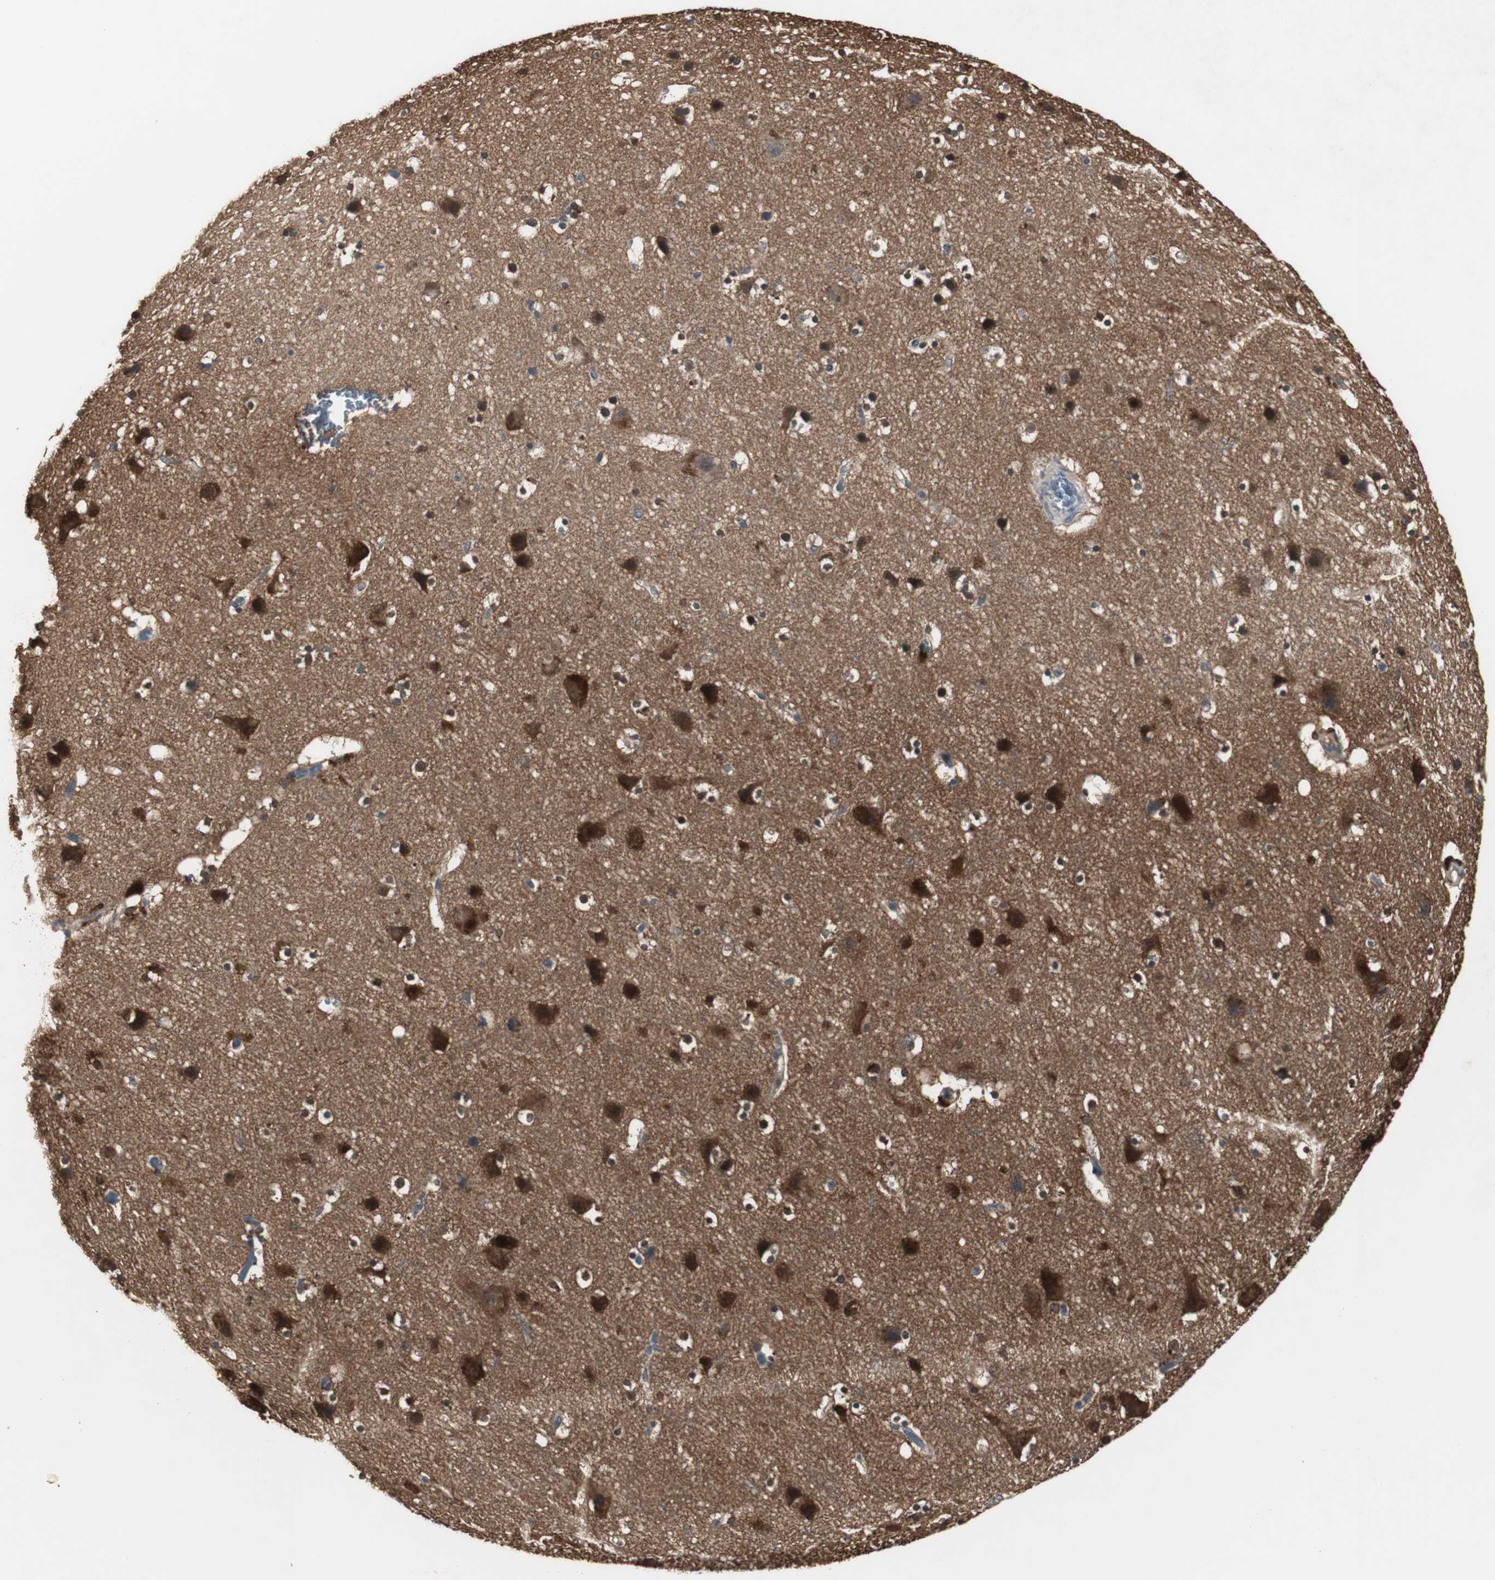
{"staining": {"intensity": "weak", "quantity": ">75%", "location": "cytoplasmic/membranous"}, "tissue": "cerebral cortex", "cell_type": "Endothelial cells", "image_type": "normal", "snomed": [{"axis": "morphology", "description": "Normal tissue, NOS"}, {"axis": "topography", "description": "Cerebral cortex"}], "caption": "IHC of unremarkable human cerebral cortex shows low levels of weak cytoplasmic/membranous expression in approximately >75% of endothelial cells.", "gene": "HPRT1", "patient": {"sex": "male", "age": 45}}